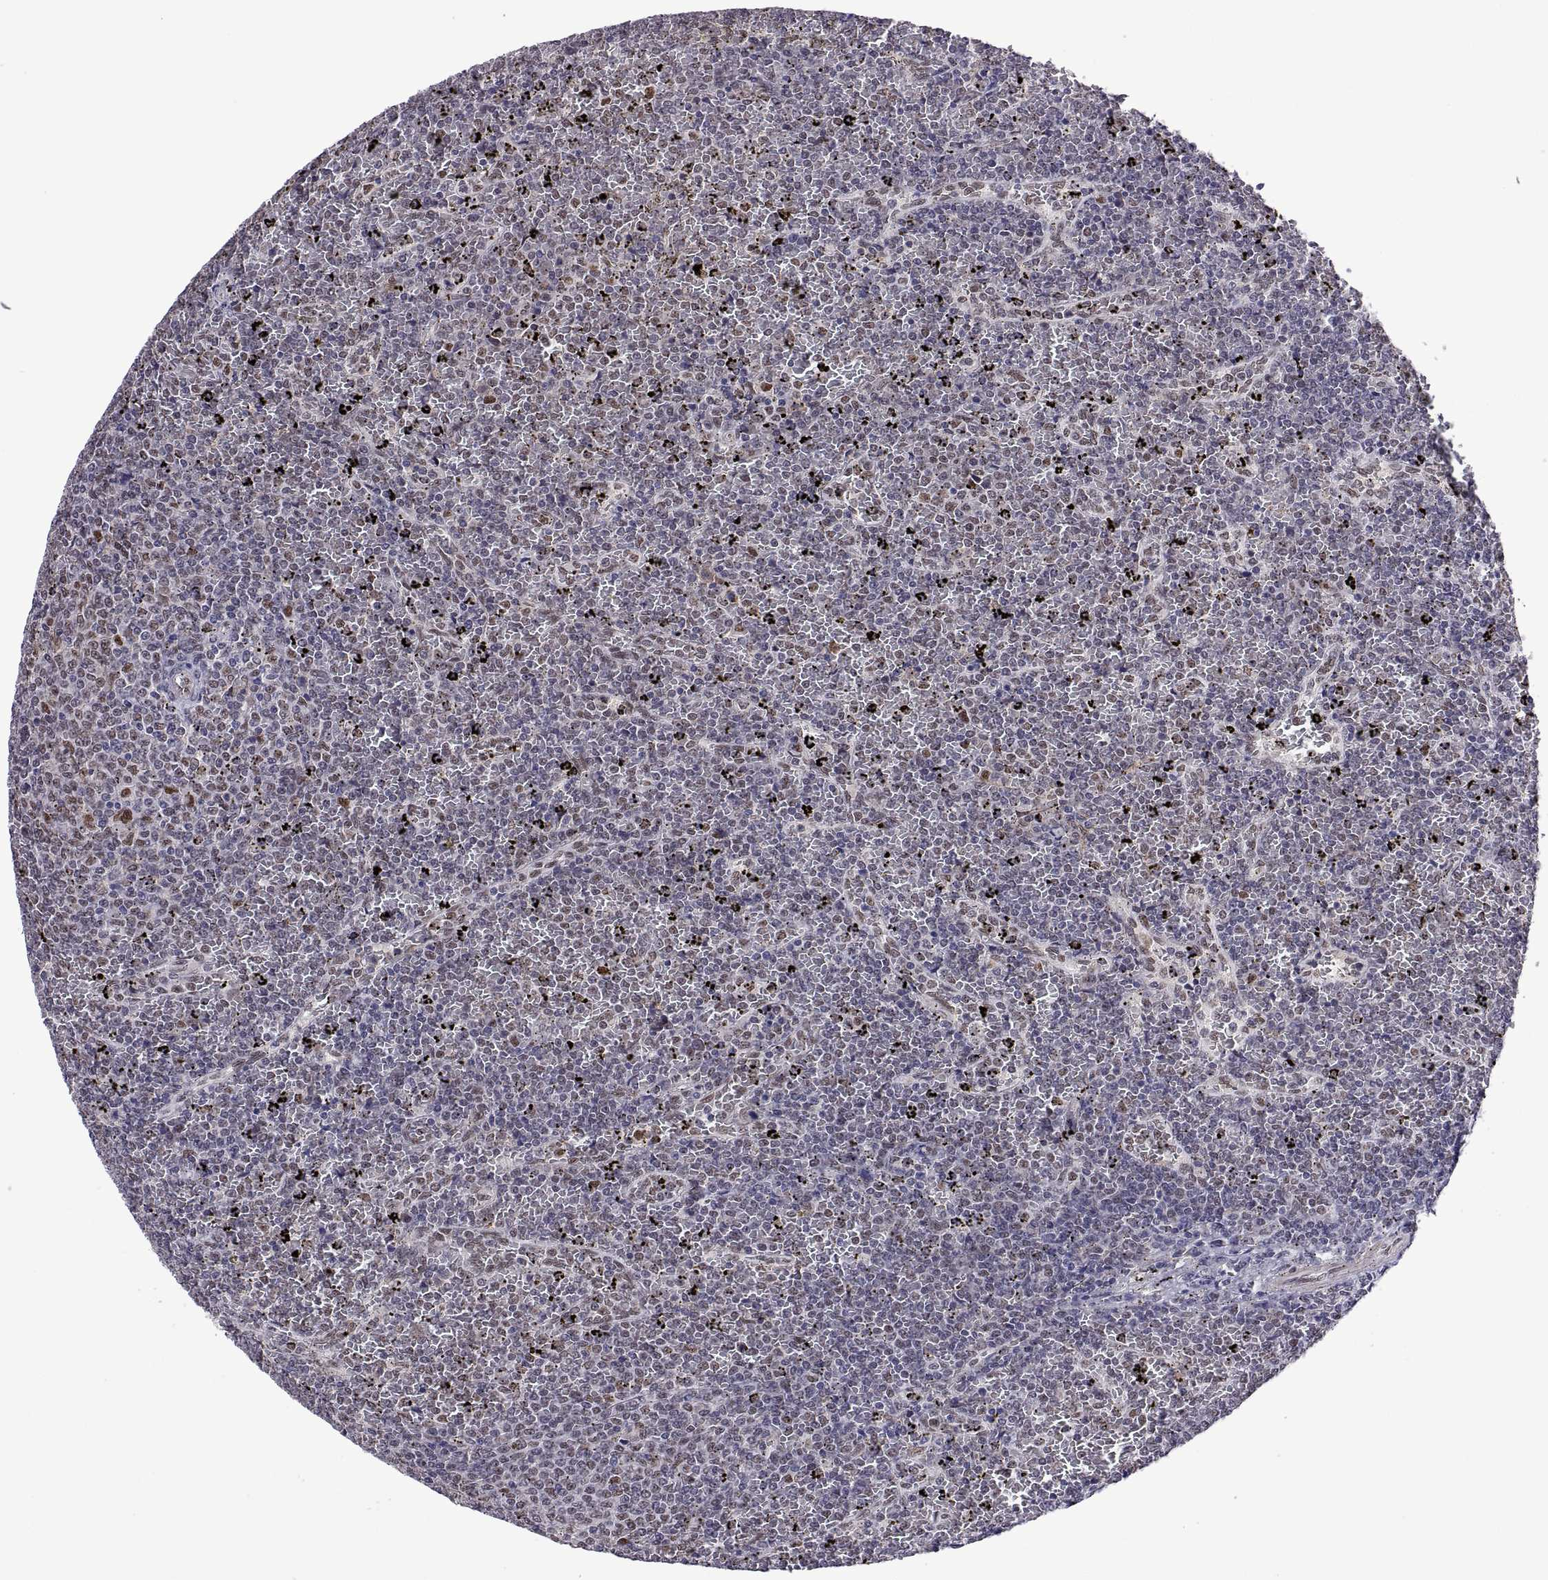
{"staining": {"intensity": "negative", "quantity": "none", "location": "none"}, "tissue": "lymphoma", "cell_type": "Tumor cells", "image_type": "cancer", "snomed": [{"axis": "morphology", "description": "Malignant lymphoma, non-Hodgkin's type, Low grade"}, {"axis": "topography", "description": "Spleen"}], "caption": "Tumor cells are negative for brown protein staining in malignant lymphoma, non-Hodgkin's type (low-grade). (Stains: DAB (3,3'-diaminobenzidine) IHC with hematoxylin counter stain, Microscopy: brightfield microscopy at high magnification).", "gene": "NR4A1", "patient": {"sex": "female", "age": 77}}